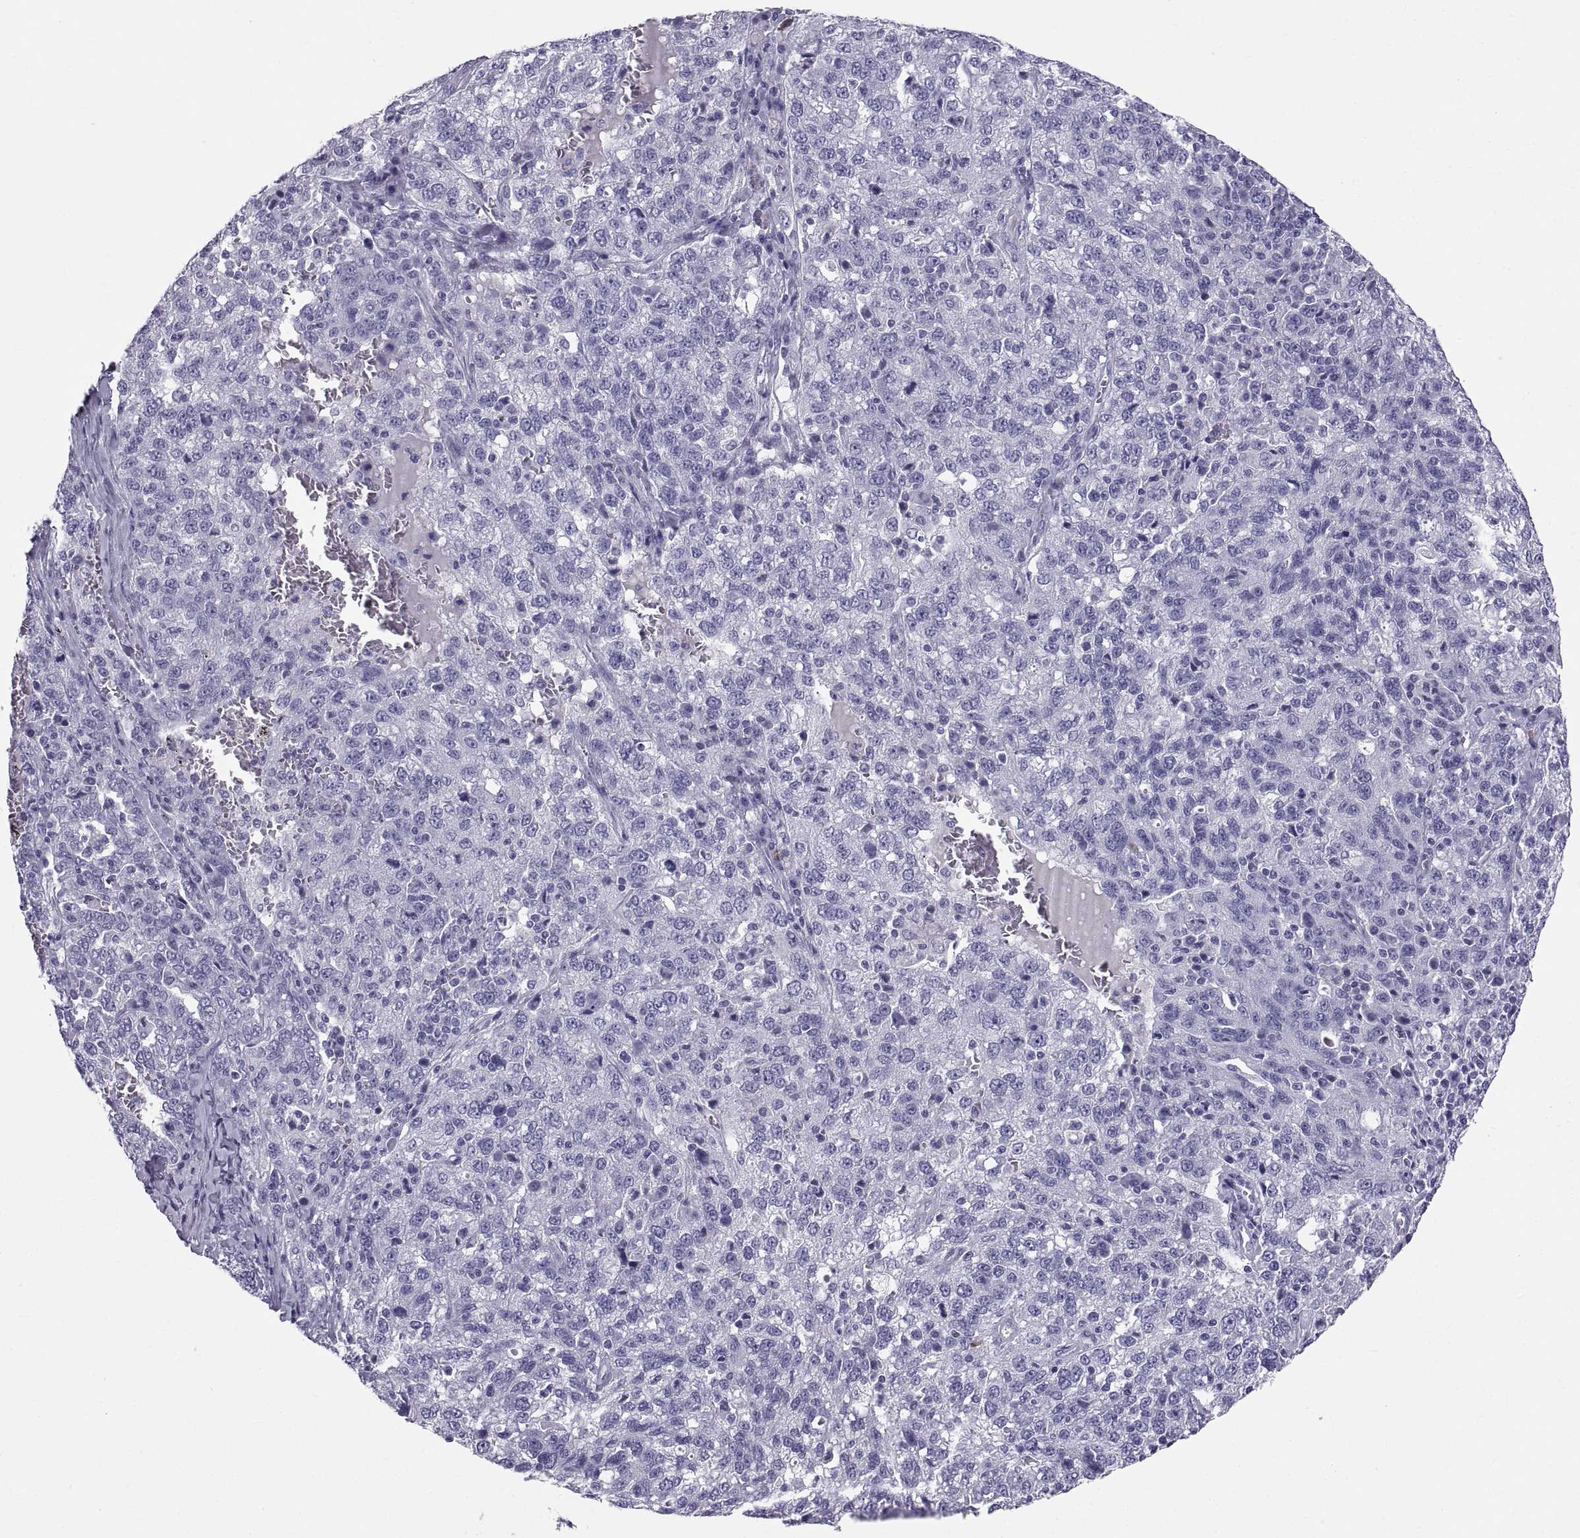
{"staining": {"intensity": "negative", "quantity": "none", "location": "none"}, "tissue": "ovarian cancer", "cell_type": "Tumor cells", "image_type": "cancer", "snomed": [{"axis": "morphology", "description": "Cystadenocarcinoma, serous, NOS"}, {"axis": "topography", "description": "Ovary"}], "caption": "Tumor cells are negative for brown protein staining in ovarian serous cystadenocarcinoma. The staining is performed using DAB brown chromogen with nuclei counter-stained in using hematoxylin.", "gene": "CT47A10", "patient": {"sex": "female", "age": 71}}